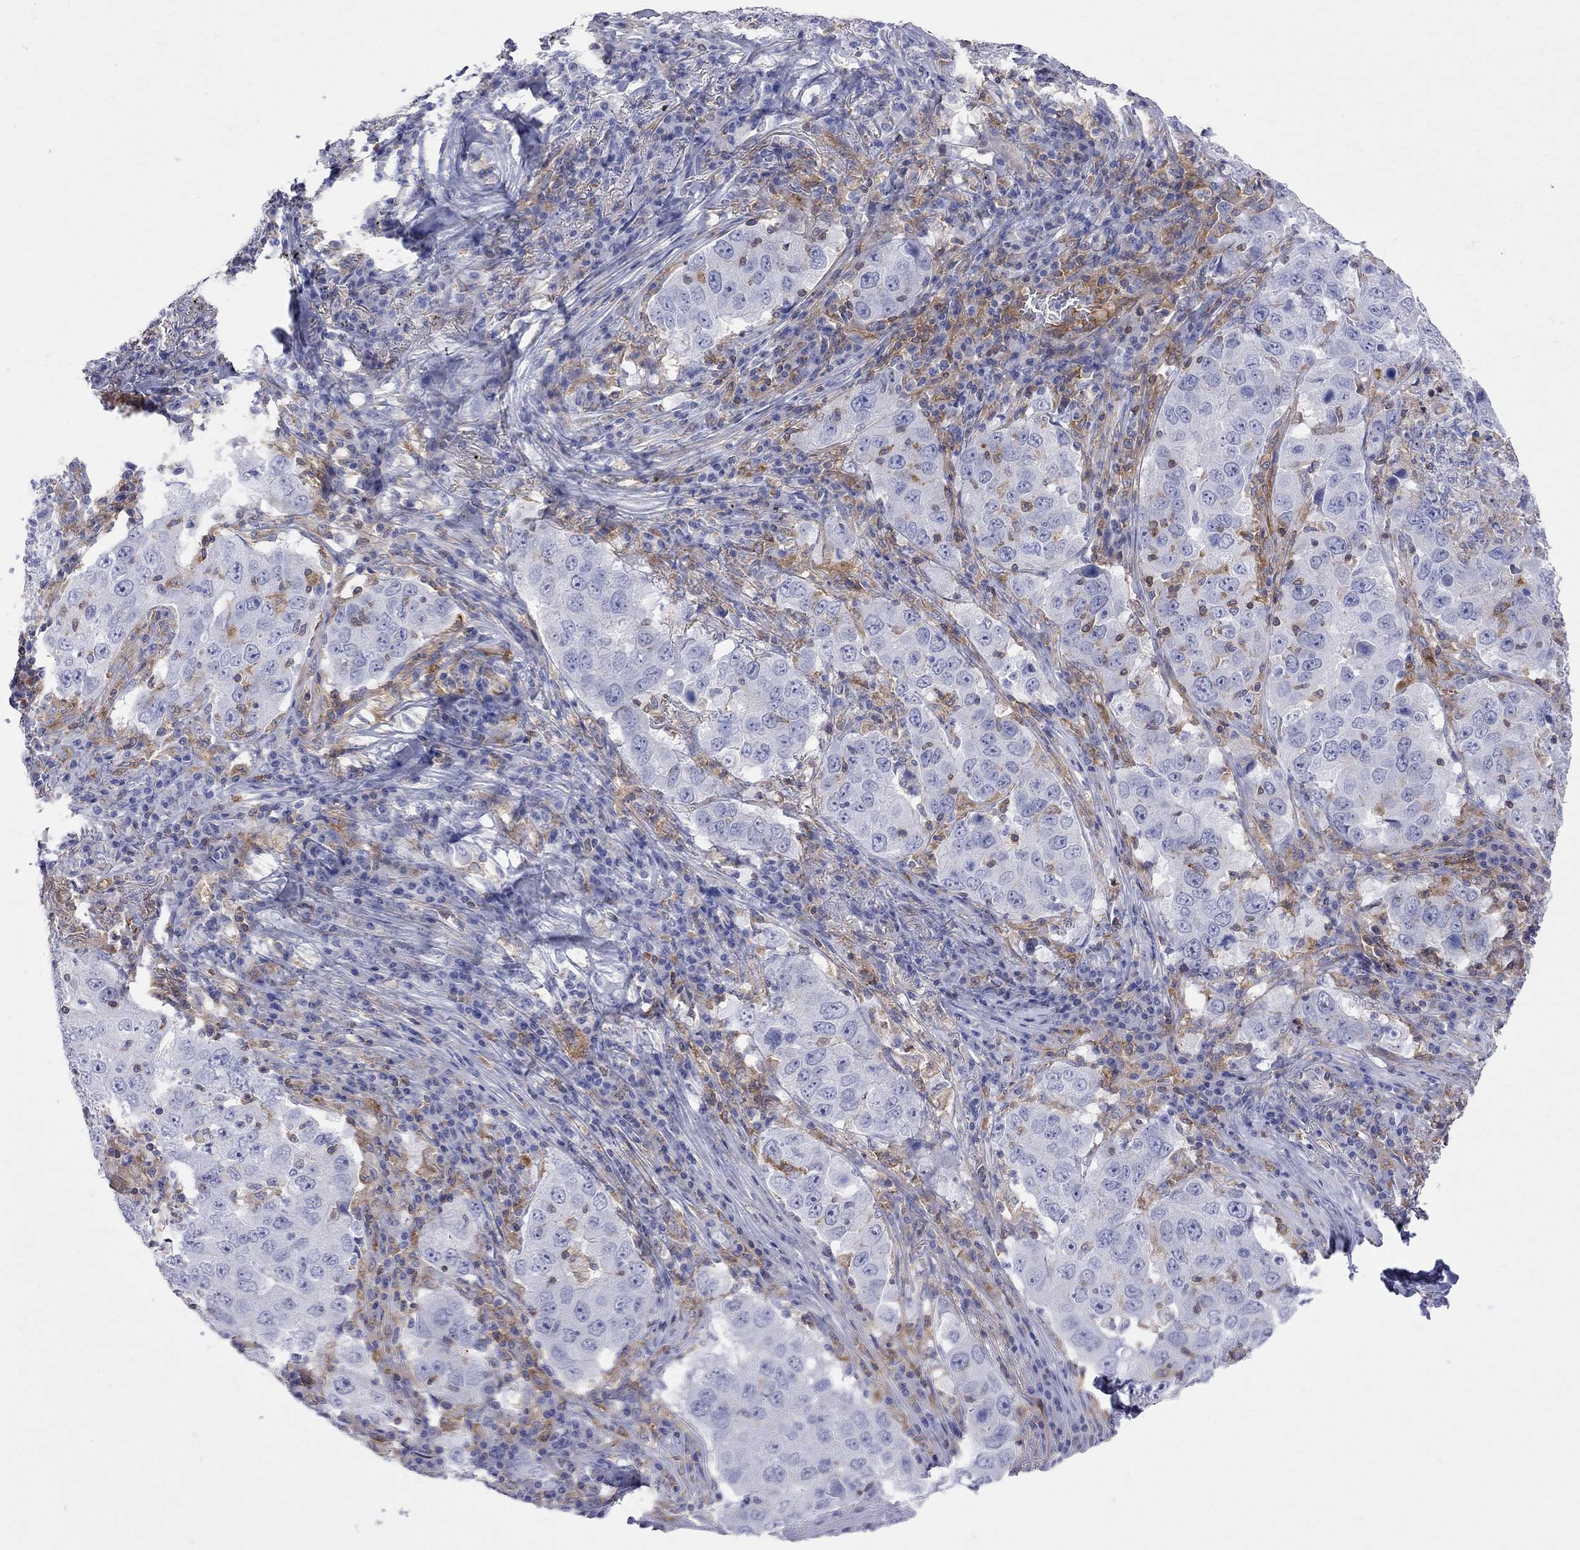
{"staining": {"intensity": "negative", "quantity": "none", "location": "none"}, "tissue": "lung cancer", "cell_type": "Tumor cells", "image_type": "cancer", "snomed": [{"axis": "morphology", "description": "Adenocarcinoma, NOS"}, {"axis": "topography", "description": "Lung"}], "caption": "Tumor cells are negative for brown protein staining in lung cancer.", "gene": "ABI3", "patient": {"sex": "male", "age": 73}}